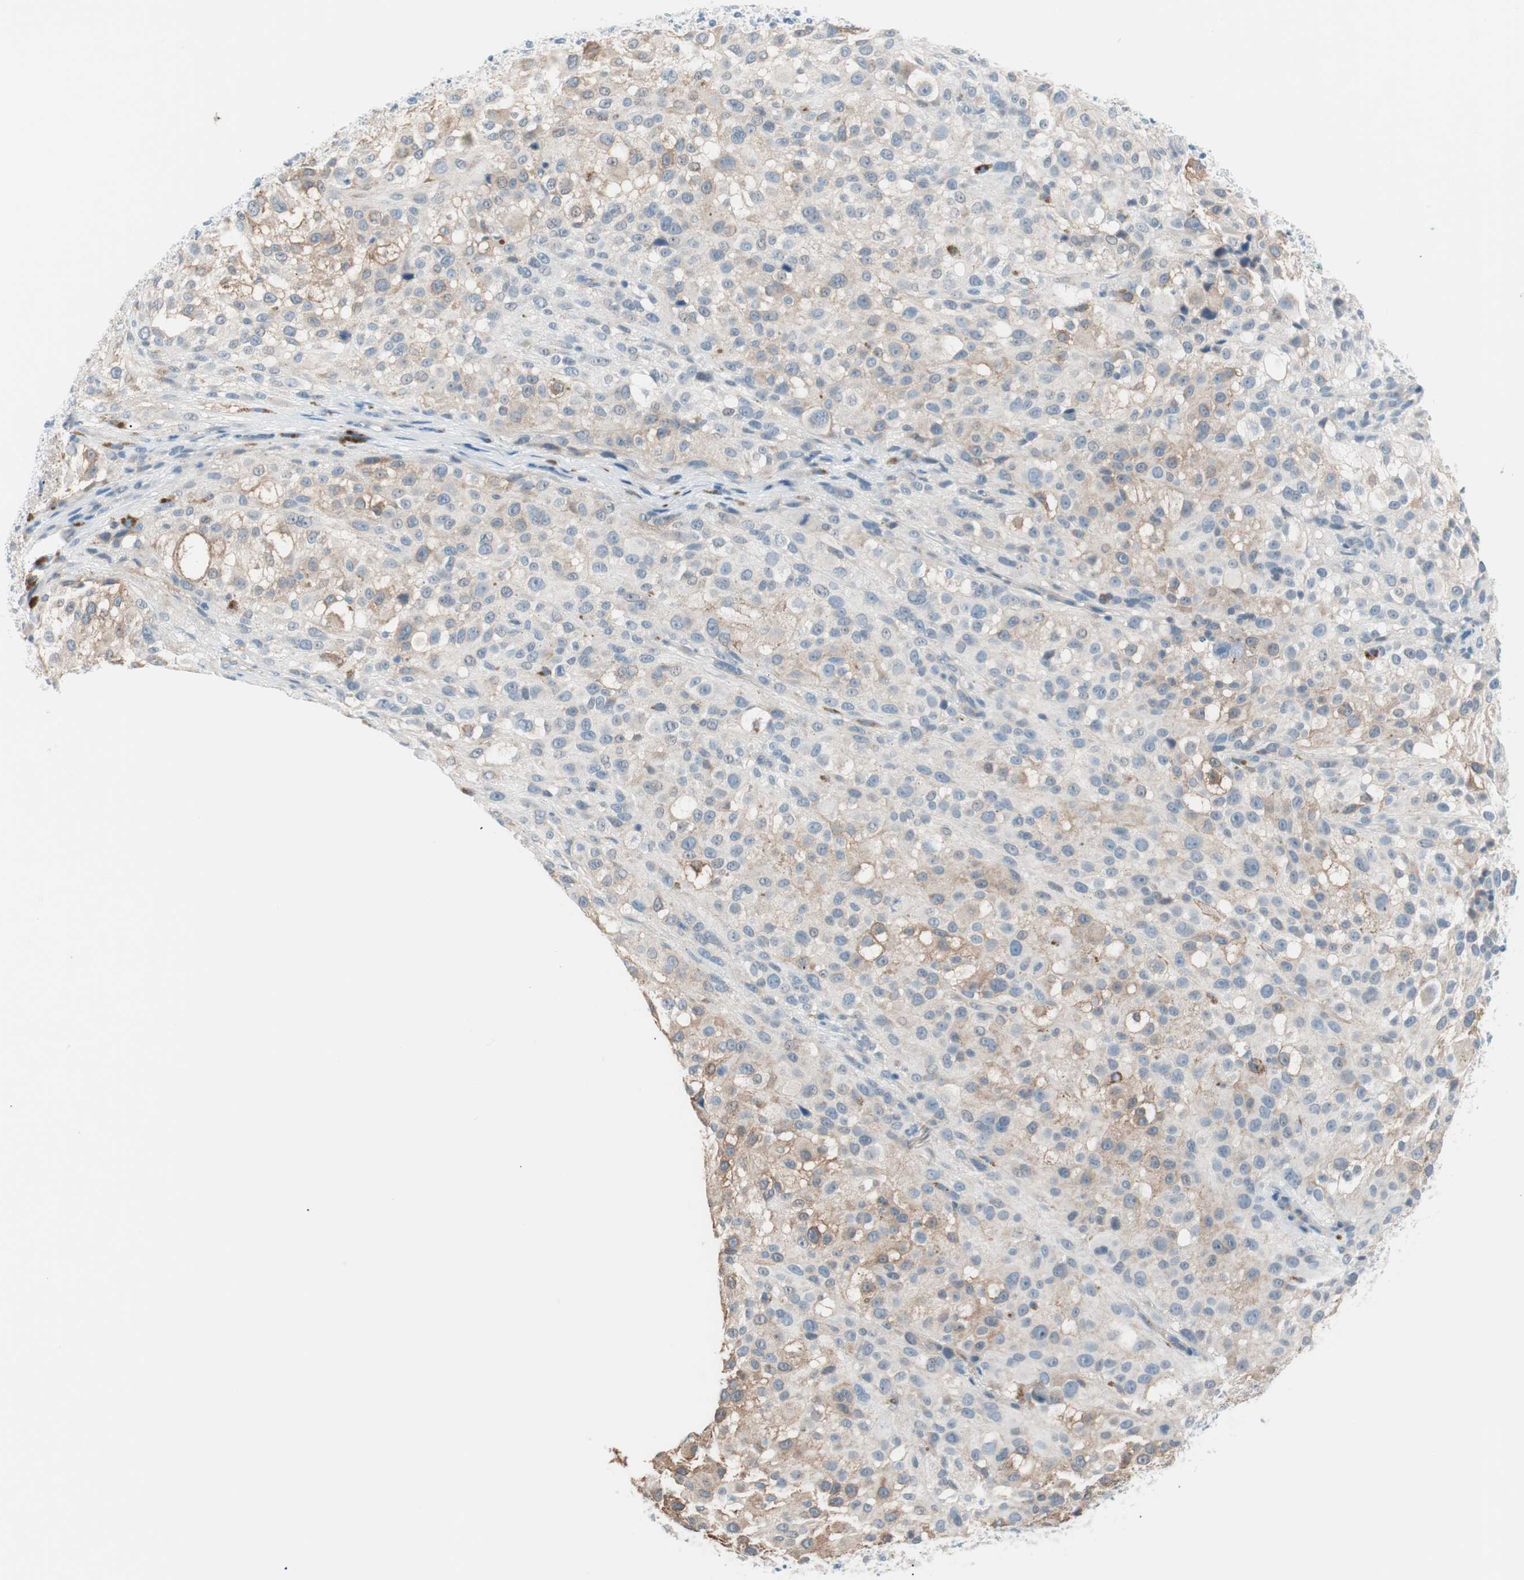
{"staining": {"intensity": "moderate", "quantity": "25%-75%", "location": "cytoplasmic/membranous"}, "tissue": "melanoma", "cell_type": "Tumor cells", "image_type": "cancer", "snomed": [{"axis": "morphology", "description": "Necrosis, NOS"}, {"axis": "morphology", "description": "Malignant melanoma, NOS"}, {"axis": "topography", "description": "Skin"}], "caption": "Protein staining of malignant melanoma tissue exhibits moderate cytoplasmic/membranous expression in about 25%-75% of tumor cells.", "gene": "VIL1", "patient": {"sex": "female", "age": 87}}